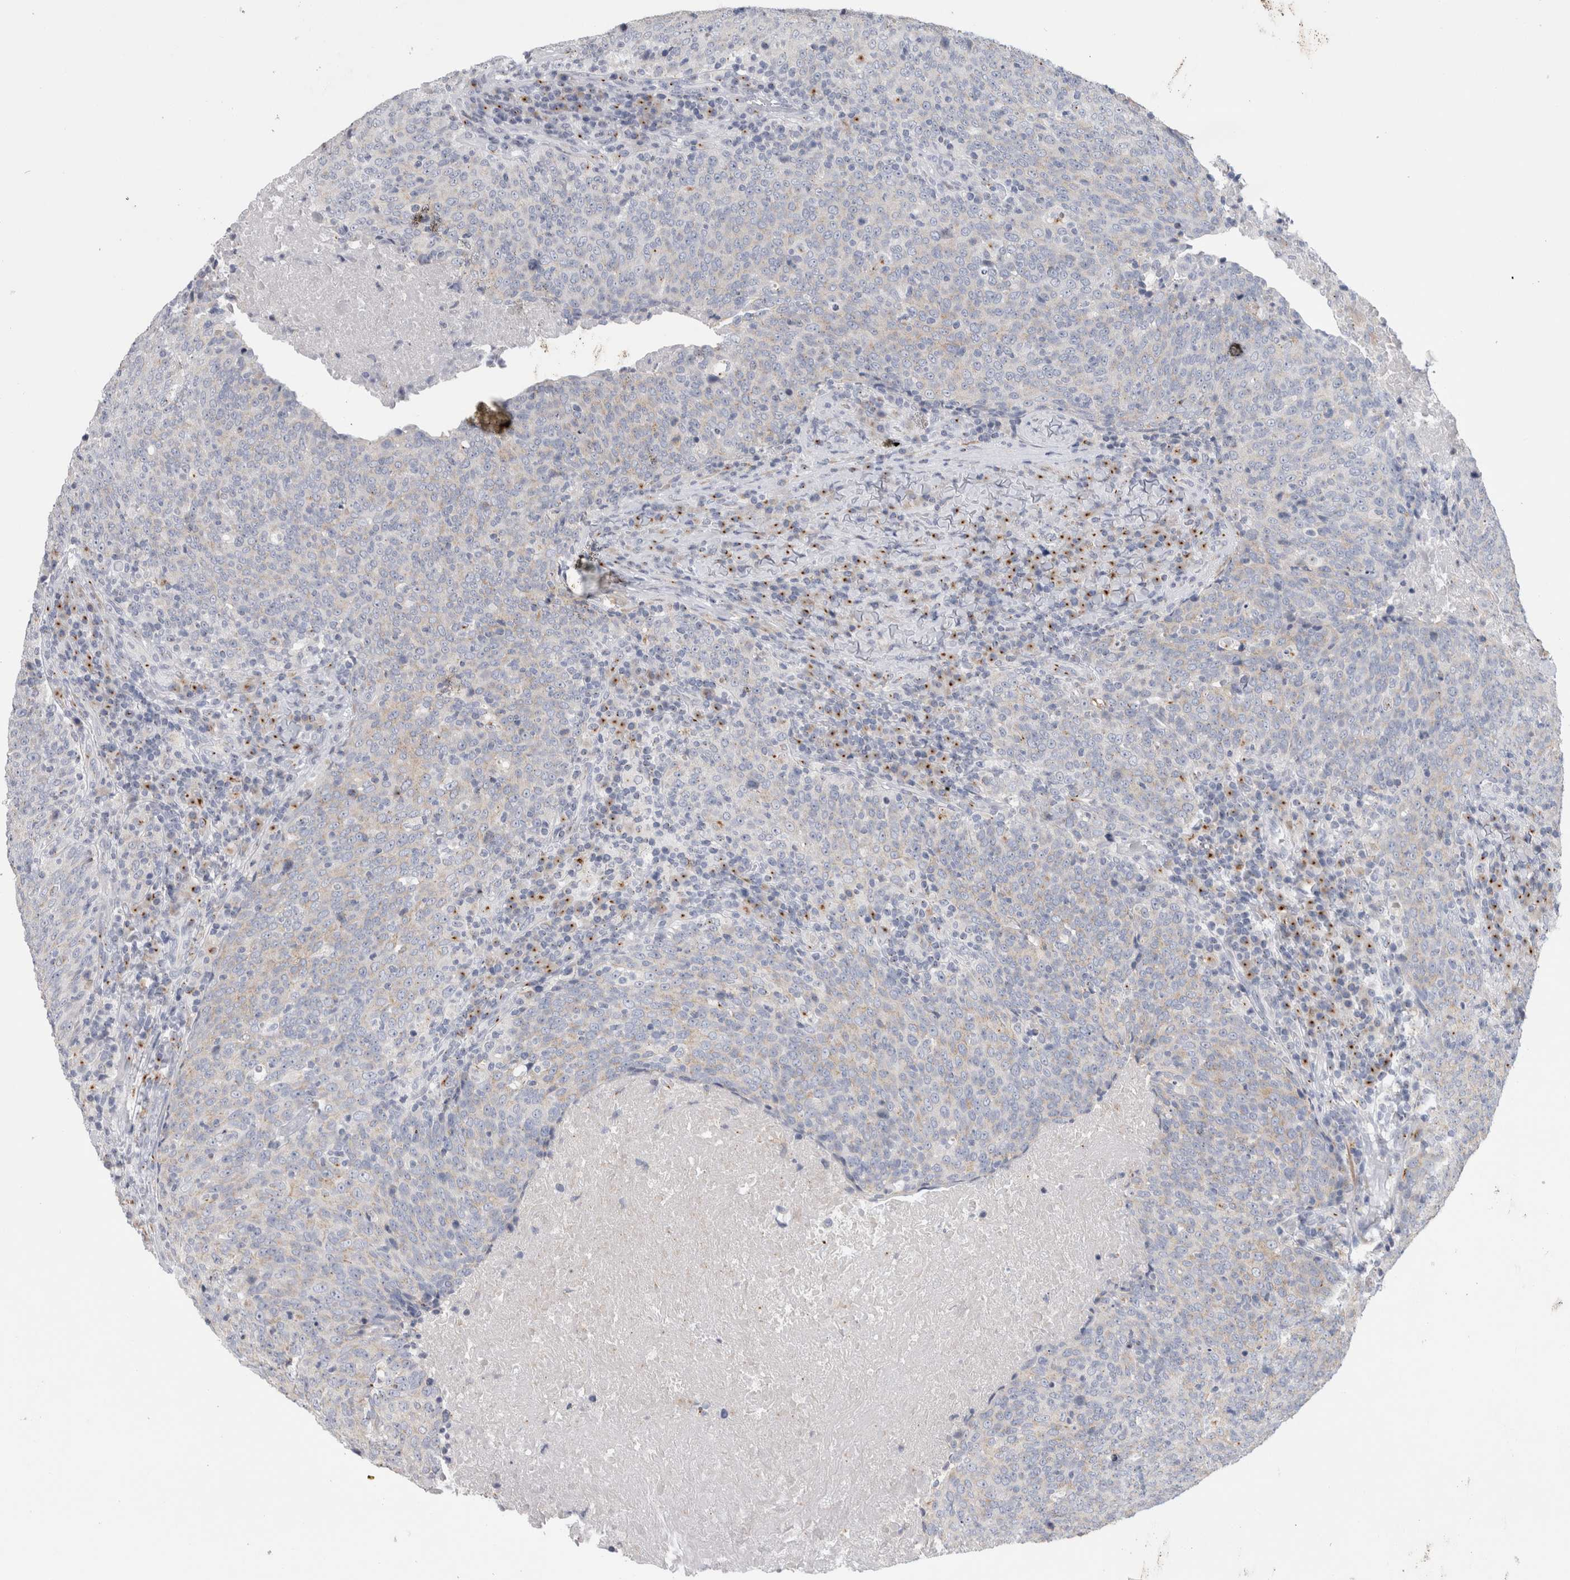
{"staining": {"intensity": "negative", "quantity": "none", "location": "none"}, "tissue": "head and neck cancer", "cell_type": "Tumor cells", "image_type": "cancer", "snomed": [{"axis": "morphology", "description": "Squamous cell carcinoma, NOS"}, {"axis": "morphology", "description": "Squamous cell carcinoma, metastatic, NOS"}, {"axis": "topography", "description": "Lymph node"}, {"axis": "topography", "description": "Head-Neck"}], "caption": "Head and neck squamous cell carcinoma was stained to show a protein in brown. There is no significant expression in tumor cells.", "gene": "AKAP9", "patient": {"sex": "male", "age": 62}}